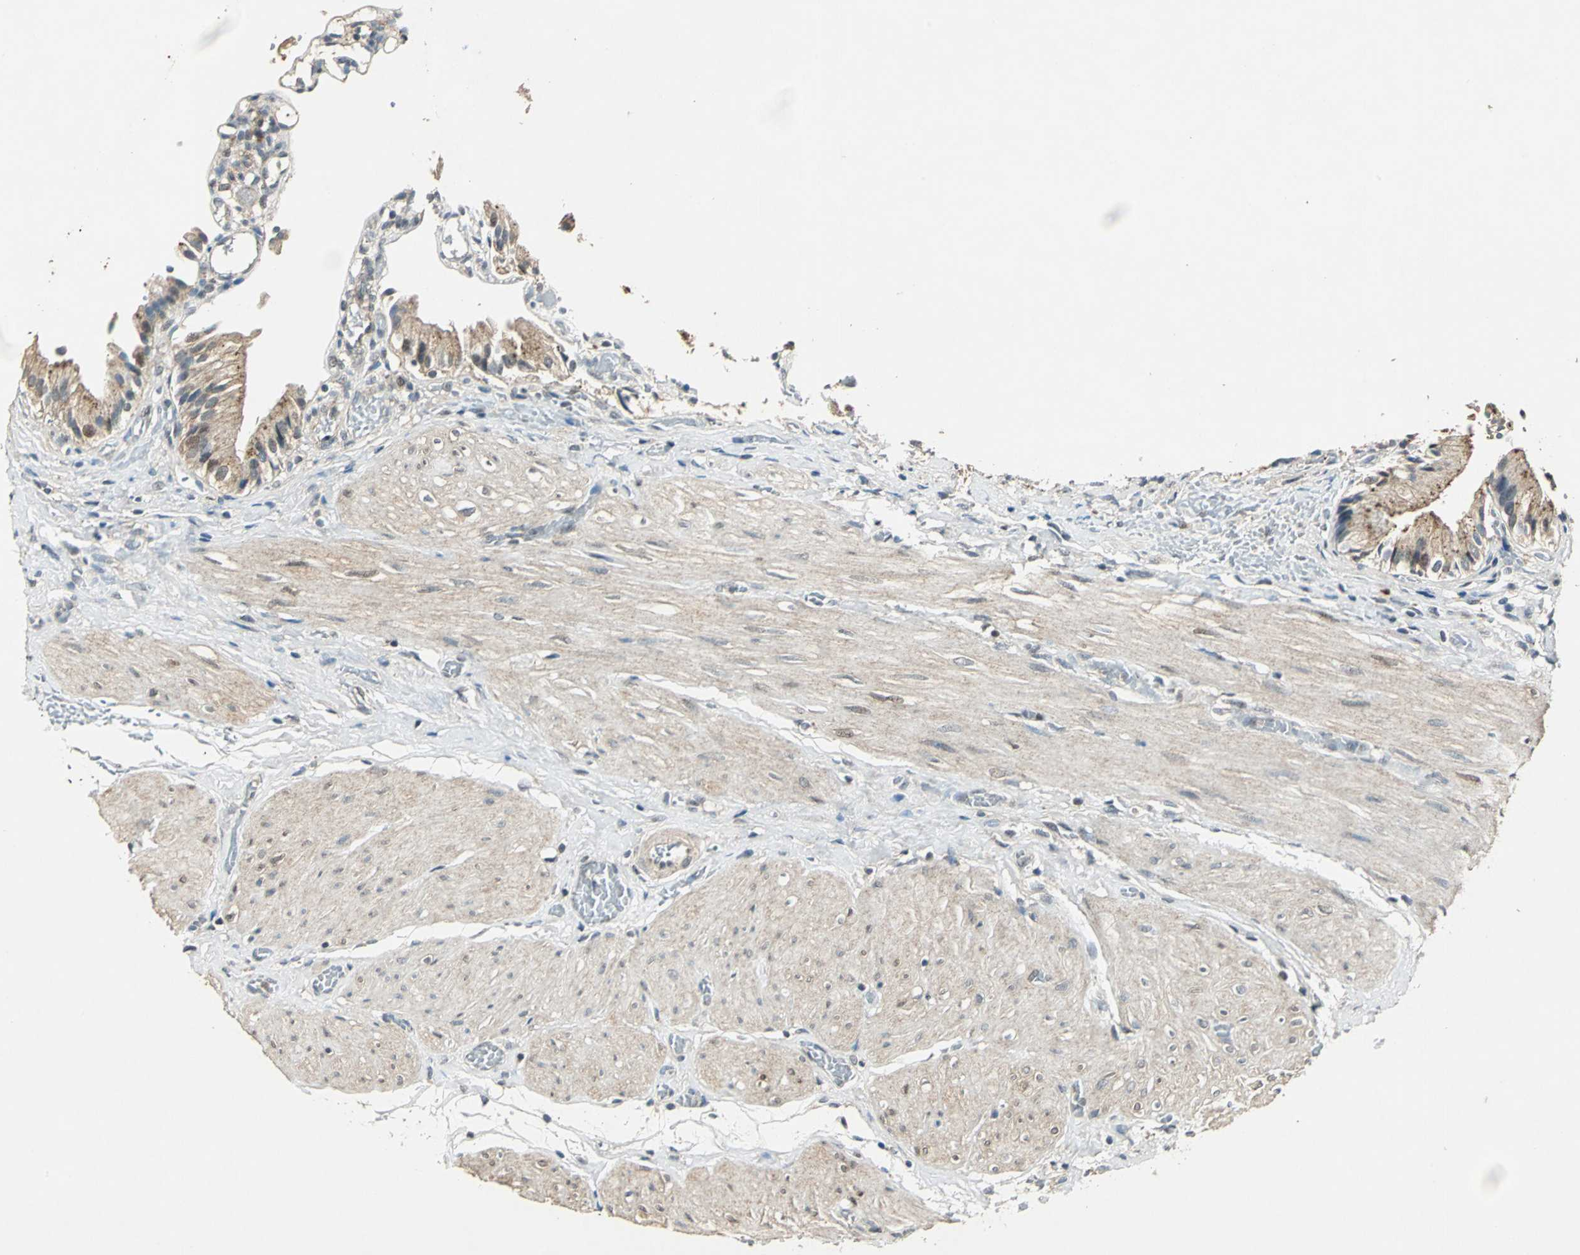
{"staining": {"intensity": "moderate", "quantity": ">75%", "location": "cytoplasmic/membranous"}, "tissue": "gallbladder", "cell_type": "Glandular cells", "image_type": "normal", "snomed": [{"axis": "morphology", "description": "Normal tissue, NOS"}, {"axis": "topography", "description": "Gallbladder"}], "caption": "An image of gallbladder stained for a protein shows moderate cytoplasmic/membranous brown staining in glandular cells. The staining was performed using DAB to visualize the protein expression in brown, while the nuclei were stained in blue with hematoxylin (Magnification: 20x).", "gene": "AHSA1", "patient": {"sex": "male", "age": 65}}